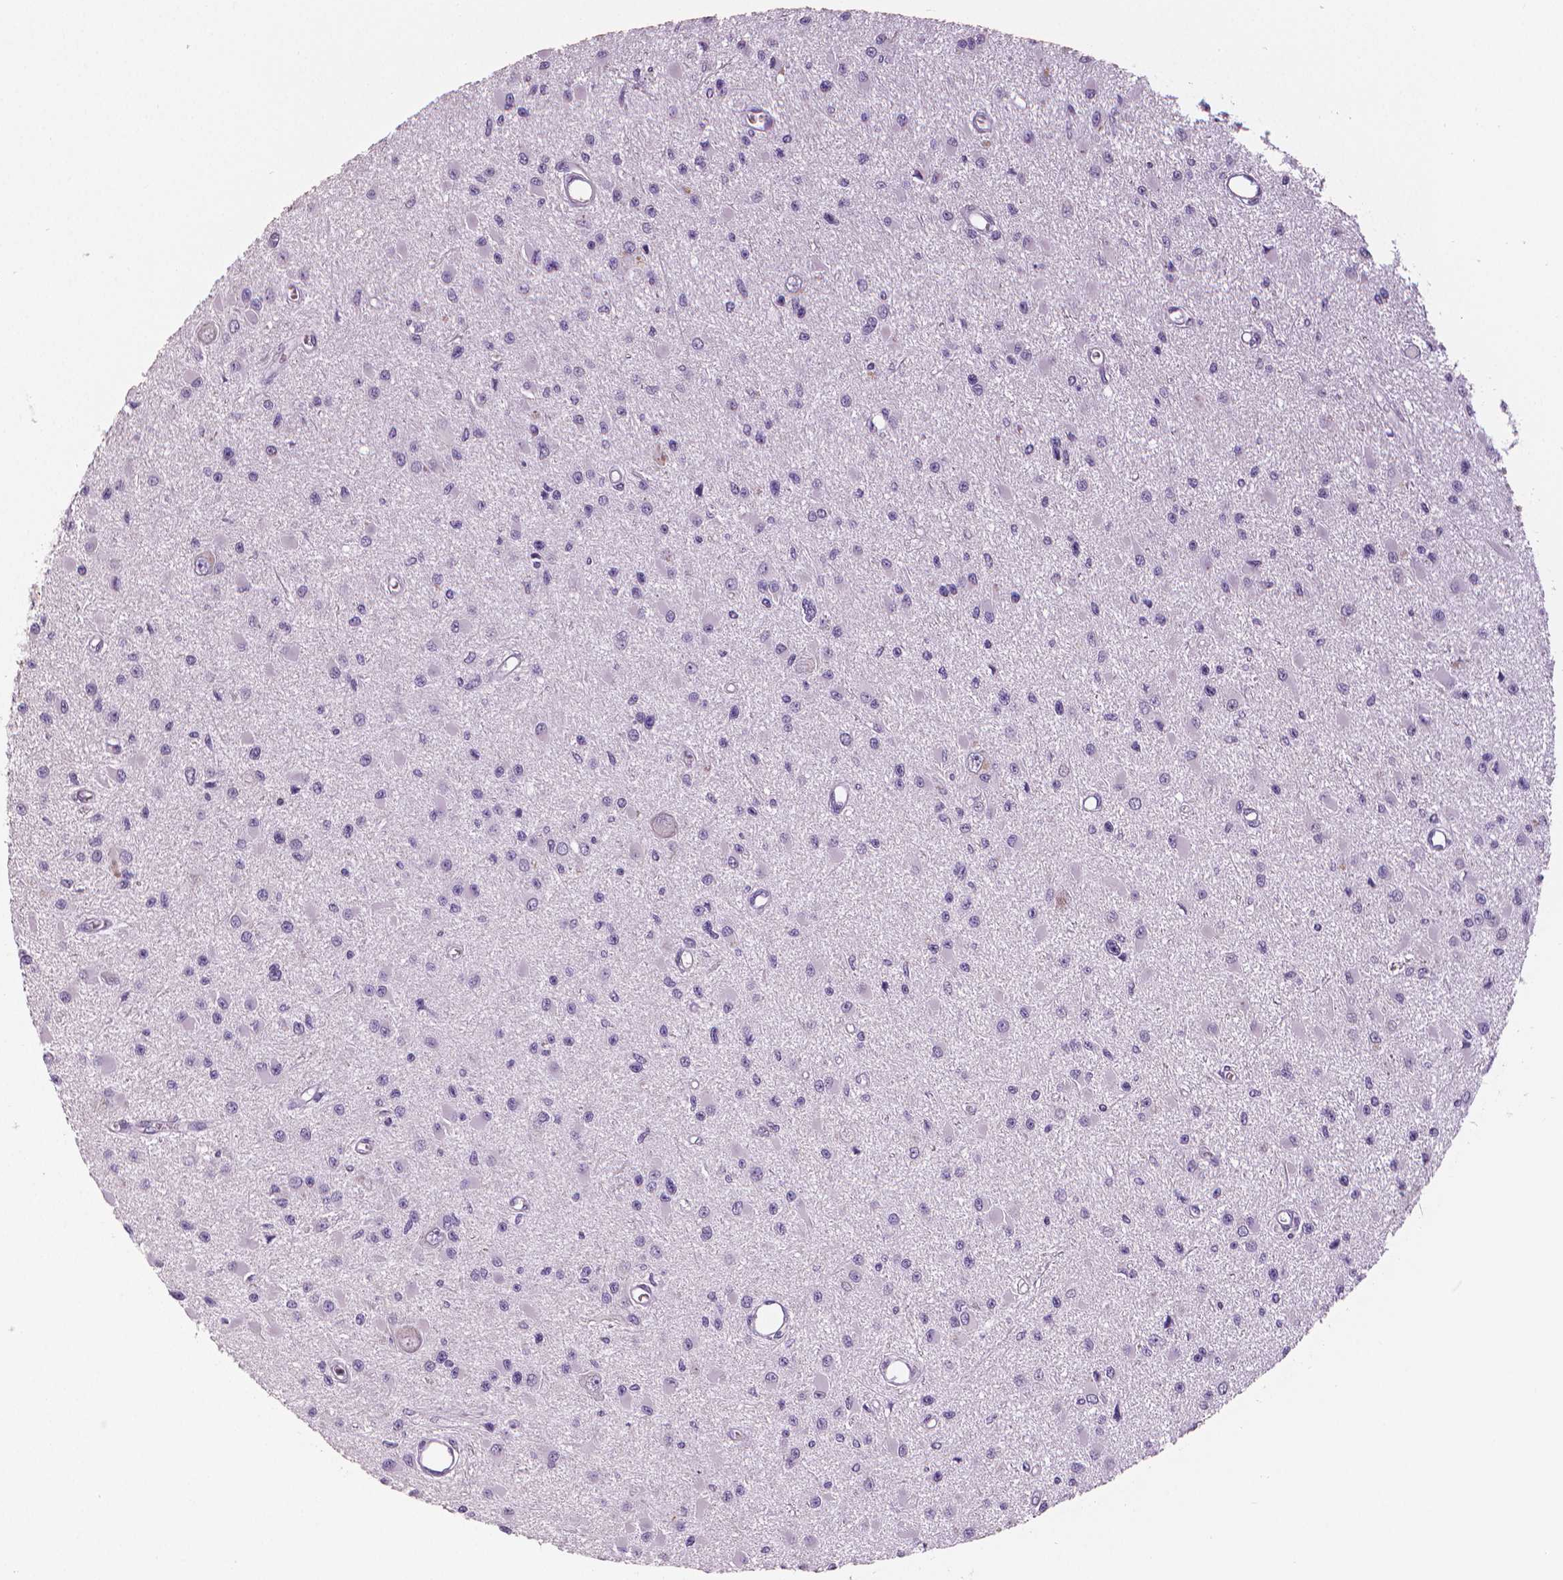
{"staining": {"intensity": "negative", "quantity": "none", "location": "none"}, "tissue": "glioma", "cell_type": "Tumor cells", "image_type": "cancer", "snomed": [{"axis": "morphology", "description": "Glioma, malignant, High grade"}, {"axis": "topography", "description": "Brain"}], "caption": "IHC of malignant high-grade glioma shows no positivity in tumor cells. (DAB immunohistochemistry (IHC) with hematoxylin counter stain).", "gene": "MKI67", "patient": {"sex": "male", "age": 54}}